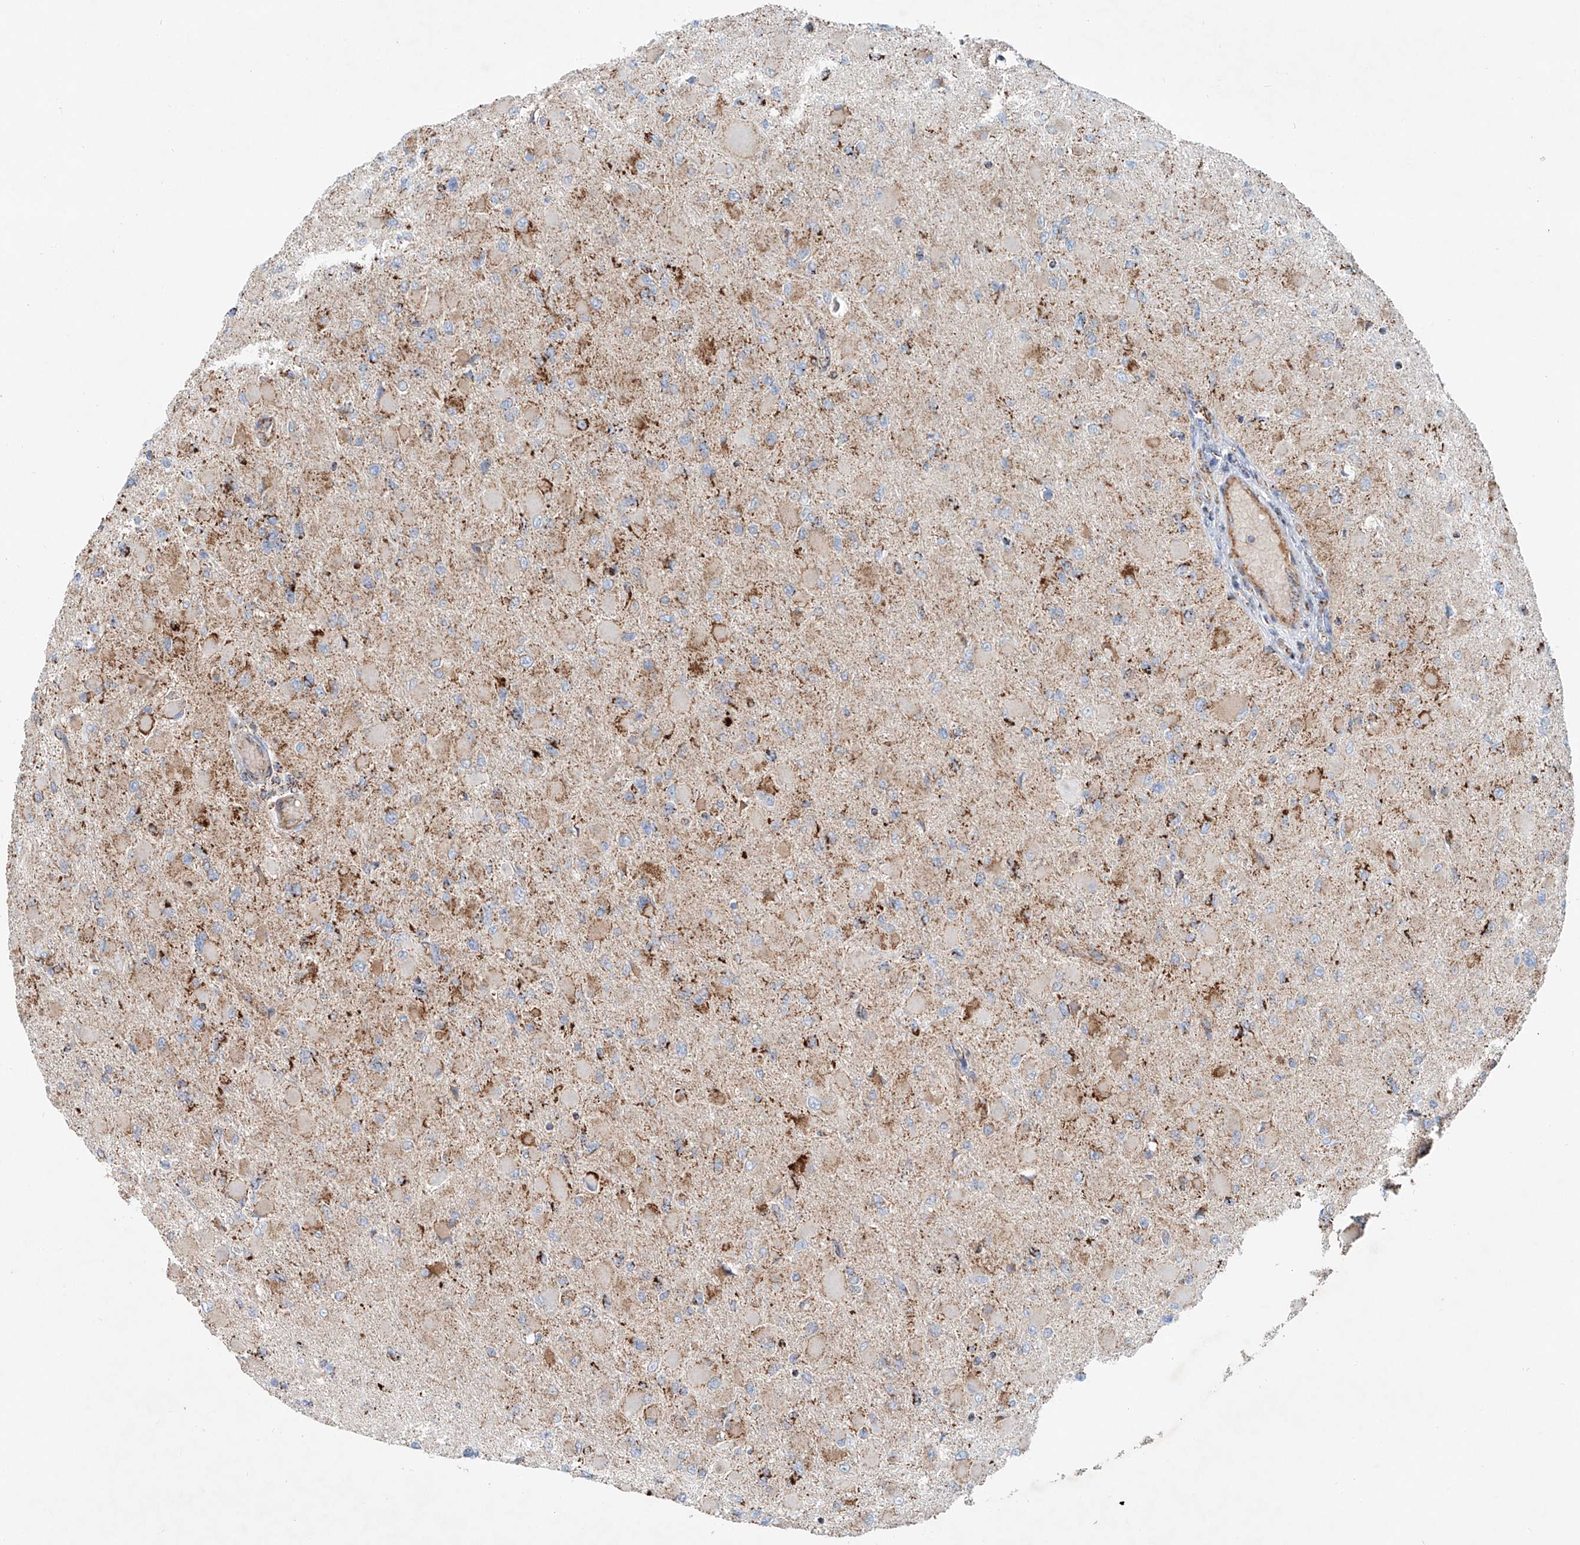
{"staining": {"intensity": "moderate", "quantity": "25%-75%", "location": "cytoplasmic/membranous"}, "tissue": "glioma", "cell_type": "Tumor cells", "image_type": "cancer", "snomed": [{"axis": "morphology", "description": "Glioma, malignant, High grade"}, {"axis": "topography", "description": "Cerebral cortex"}], "caption": "A brown stain highlights moderate cytoplasmic/membranous staining of a protein in human malignant glioma (high-grade) tumor cells. (Brightfield microscopy of DAB IHC at high magnification).", "gene": "CARD10", "patient": {"sex": "female", "age": 36}}